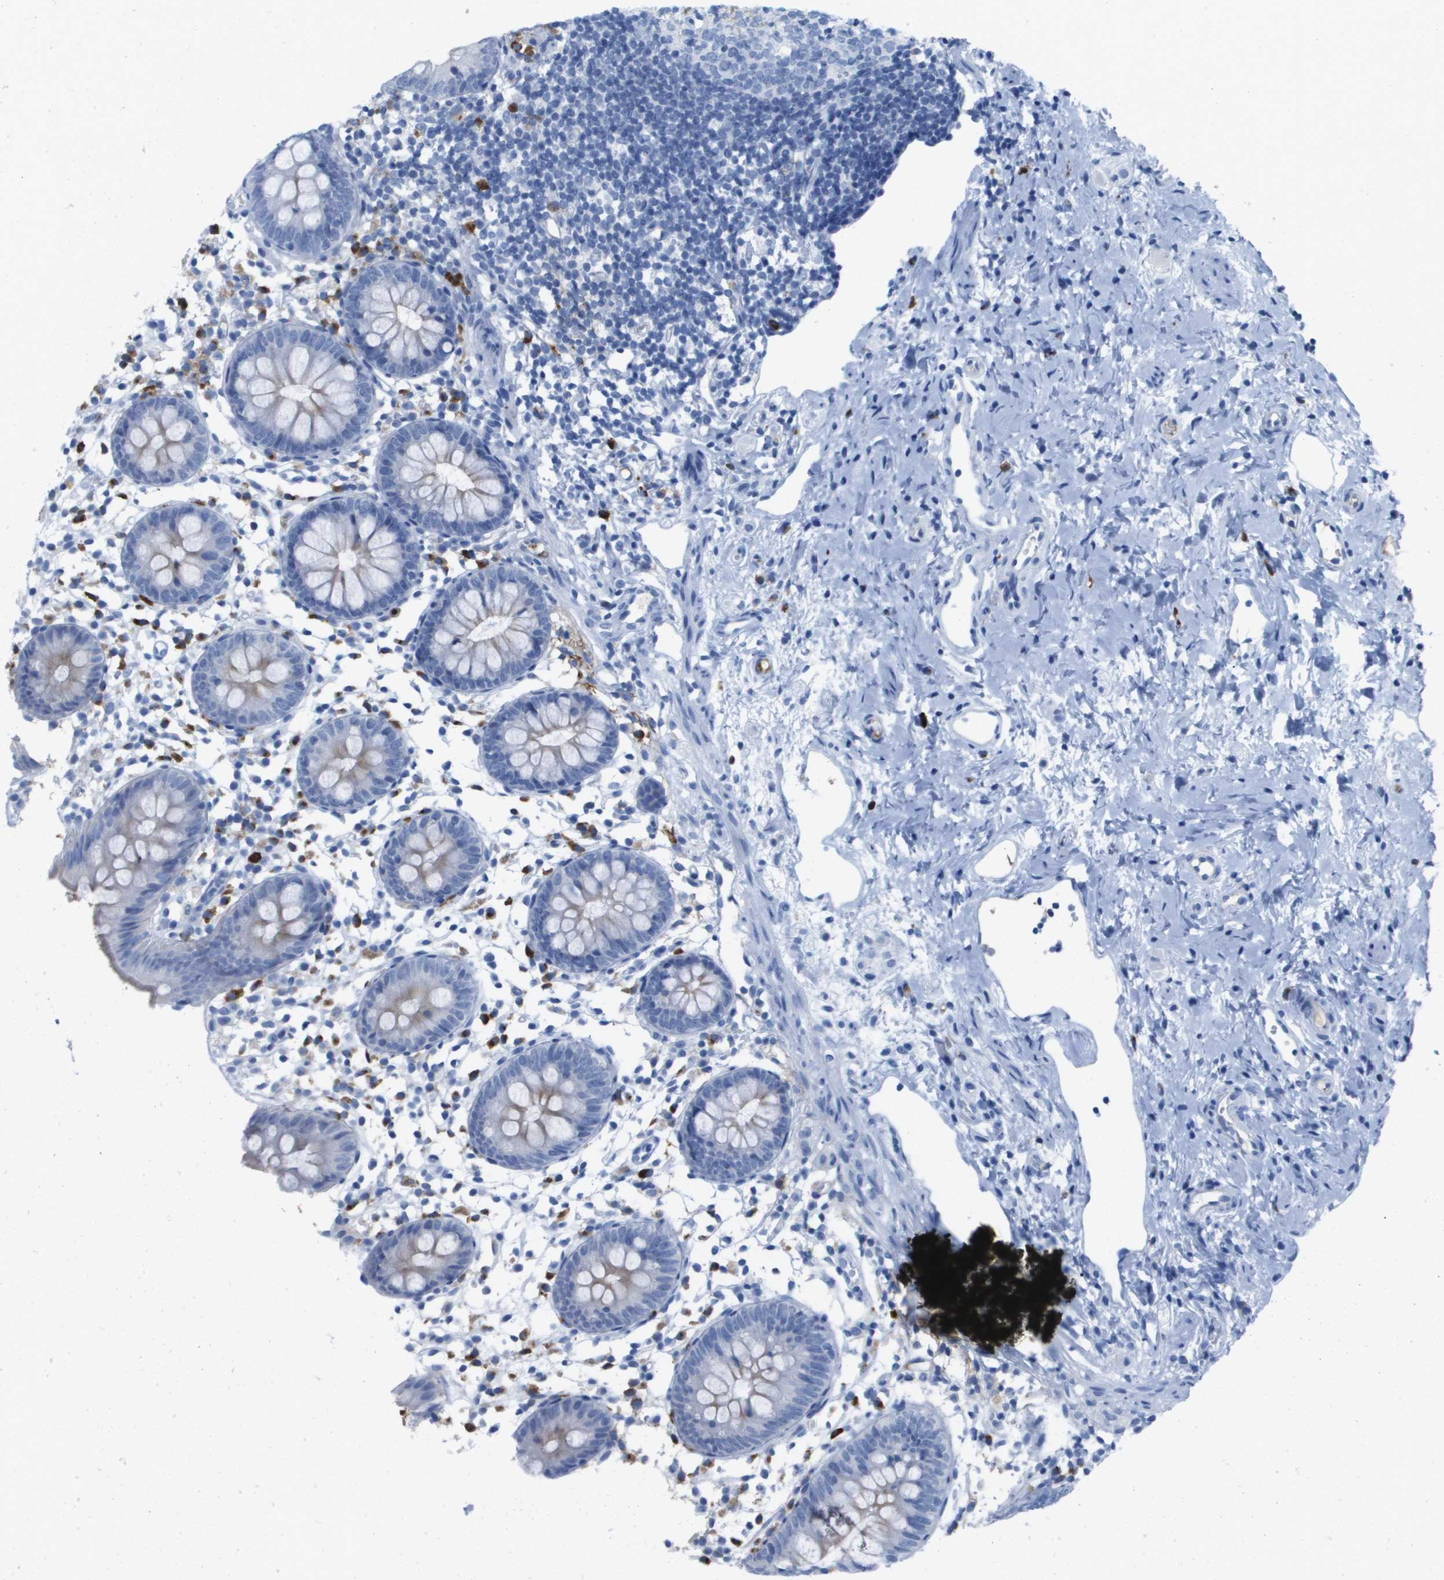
{"staining": {"intensity": "weak", "quantity": "<25%", "location": "cytoplasmic/membranous"}, "tissue": "appendix", "cell_type": "Glandular cells", "image_type": "normal", "snomed": [{"axis": "morphology", "description": "Normal tissue, NOS"}, {"axis": "topography", "description": "Appendix"}], "caption": "Immunohistochemistry of benign appendix shows no expression in glandular cells.", "gene": "GPR18", "patient": {"sex": "female", "age": 20}}